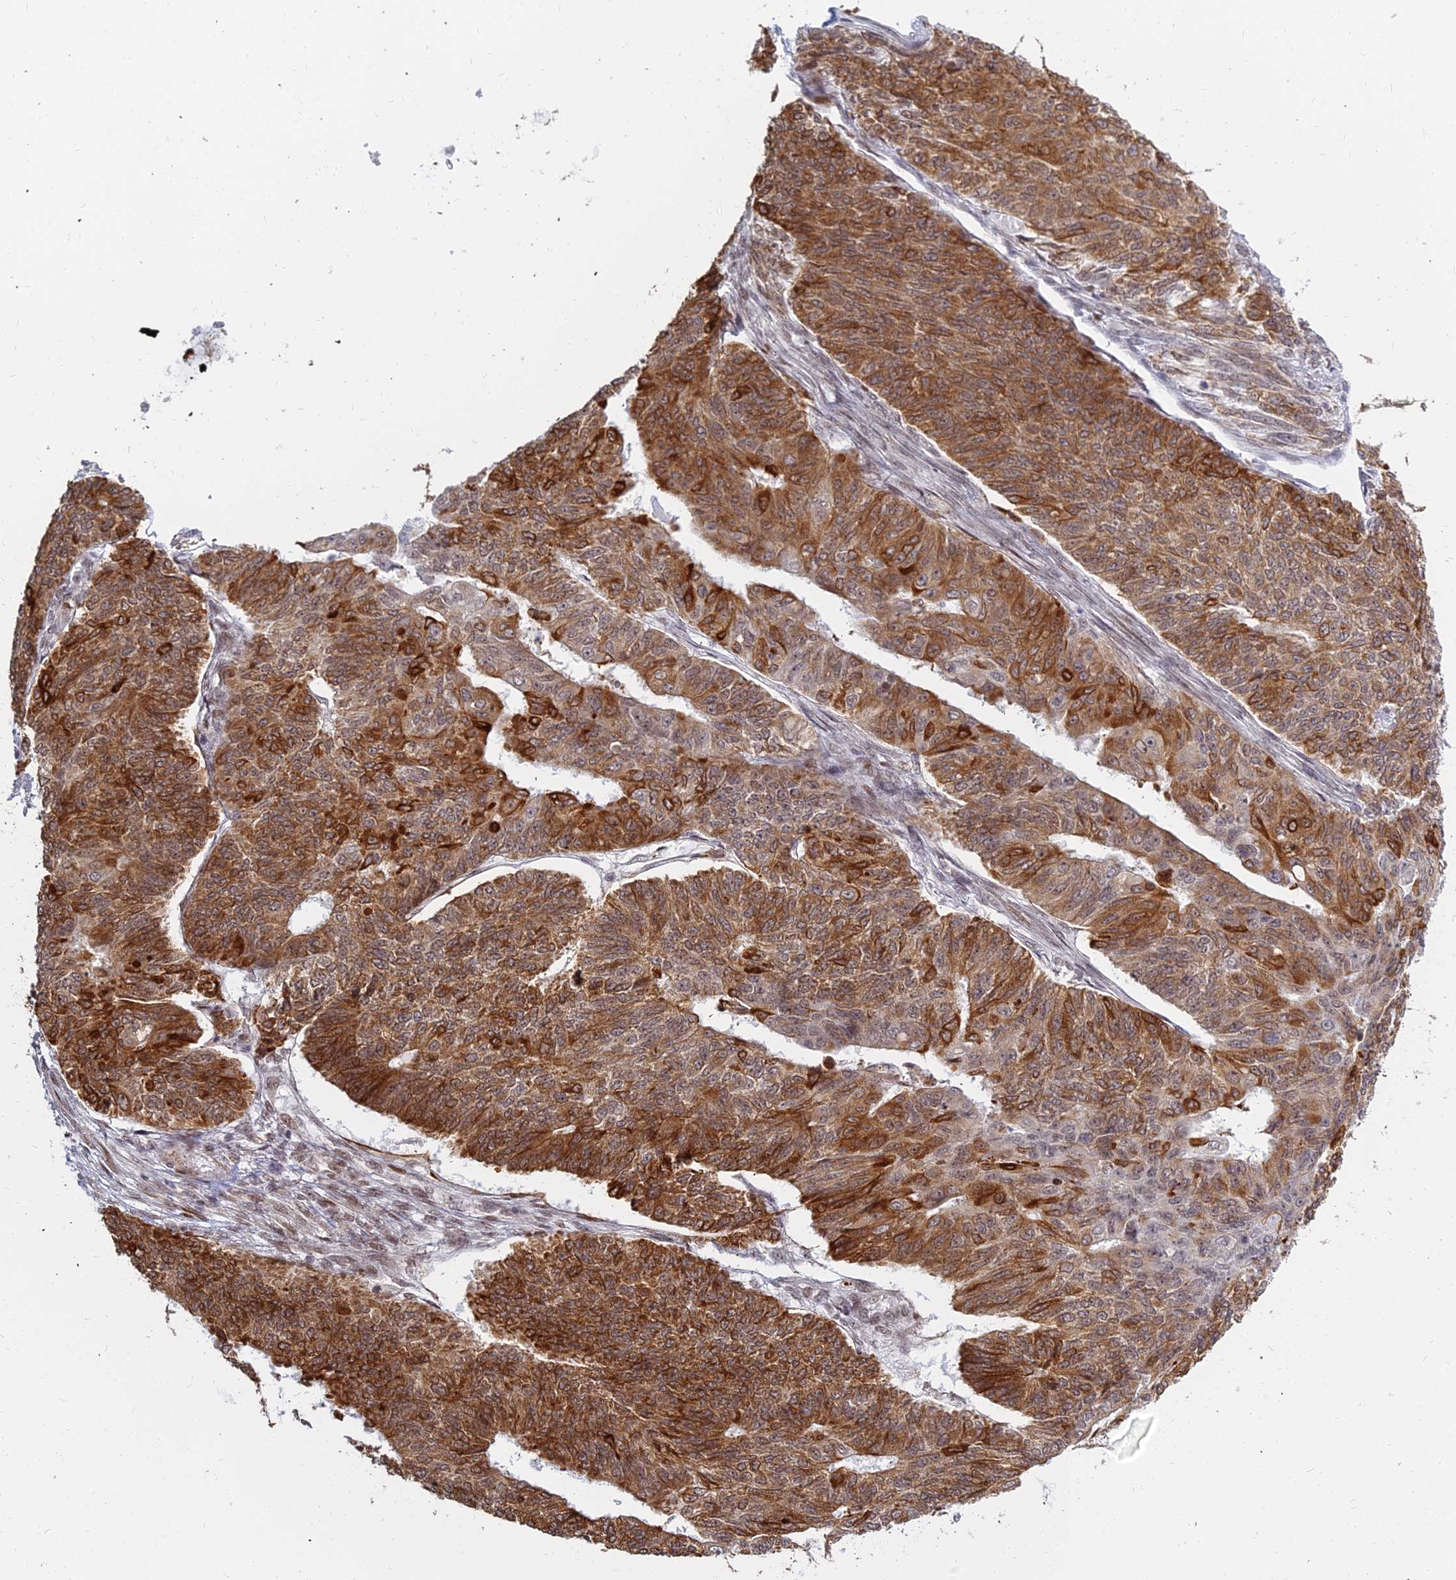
{"staining": {"intensity": "moderate", "quantity": ">75%", "location": "cytoplasmic/membranous"}, "tissue": "endometrial cancer", "cell_type": "Tumor cells", "image_type": "cancer", "snomed": [{"axis": "morphology", "description": "Adenocarcinoma, NOS"}, {"axis": "topography", "description": "Endometrium"}], "caption": "Protein analysis of endometrial cancer tissue exhibits moderate cytoplasmic/membranous positivity in about >75% of tumor cells.", "gene": "ABCA2", "patient": {"sex": "female", "age": 32}}